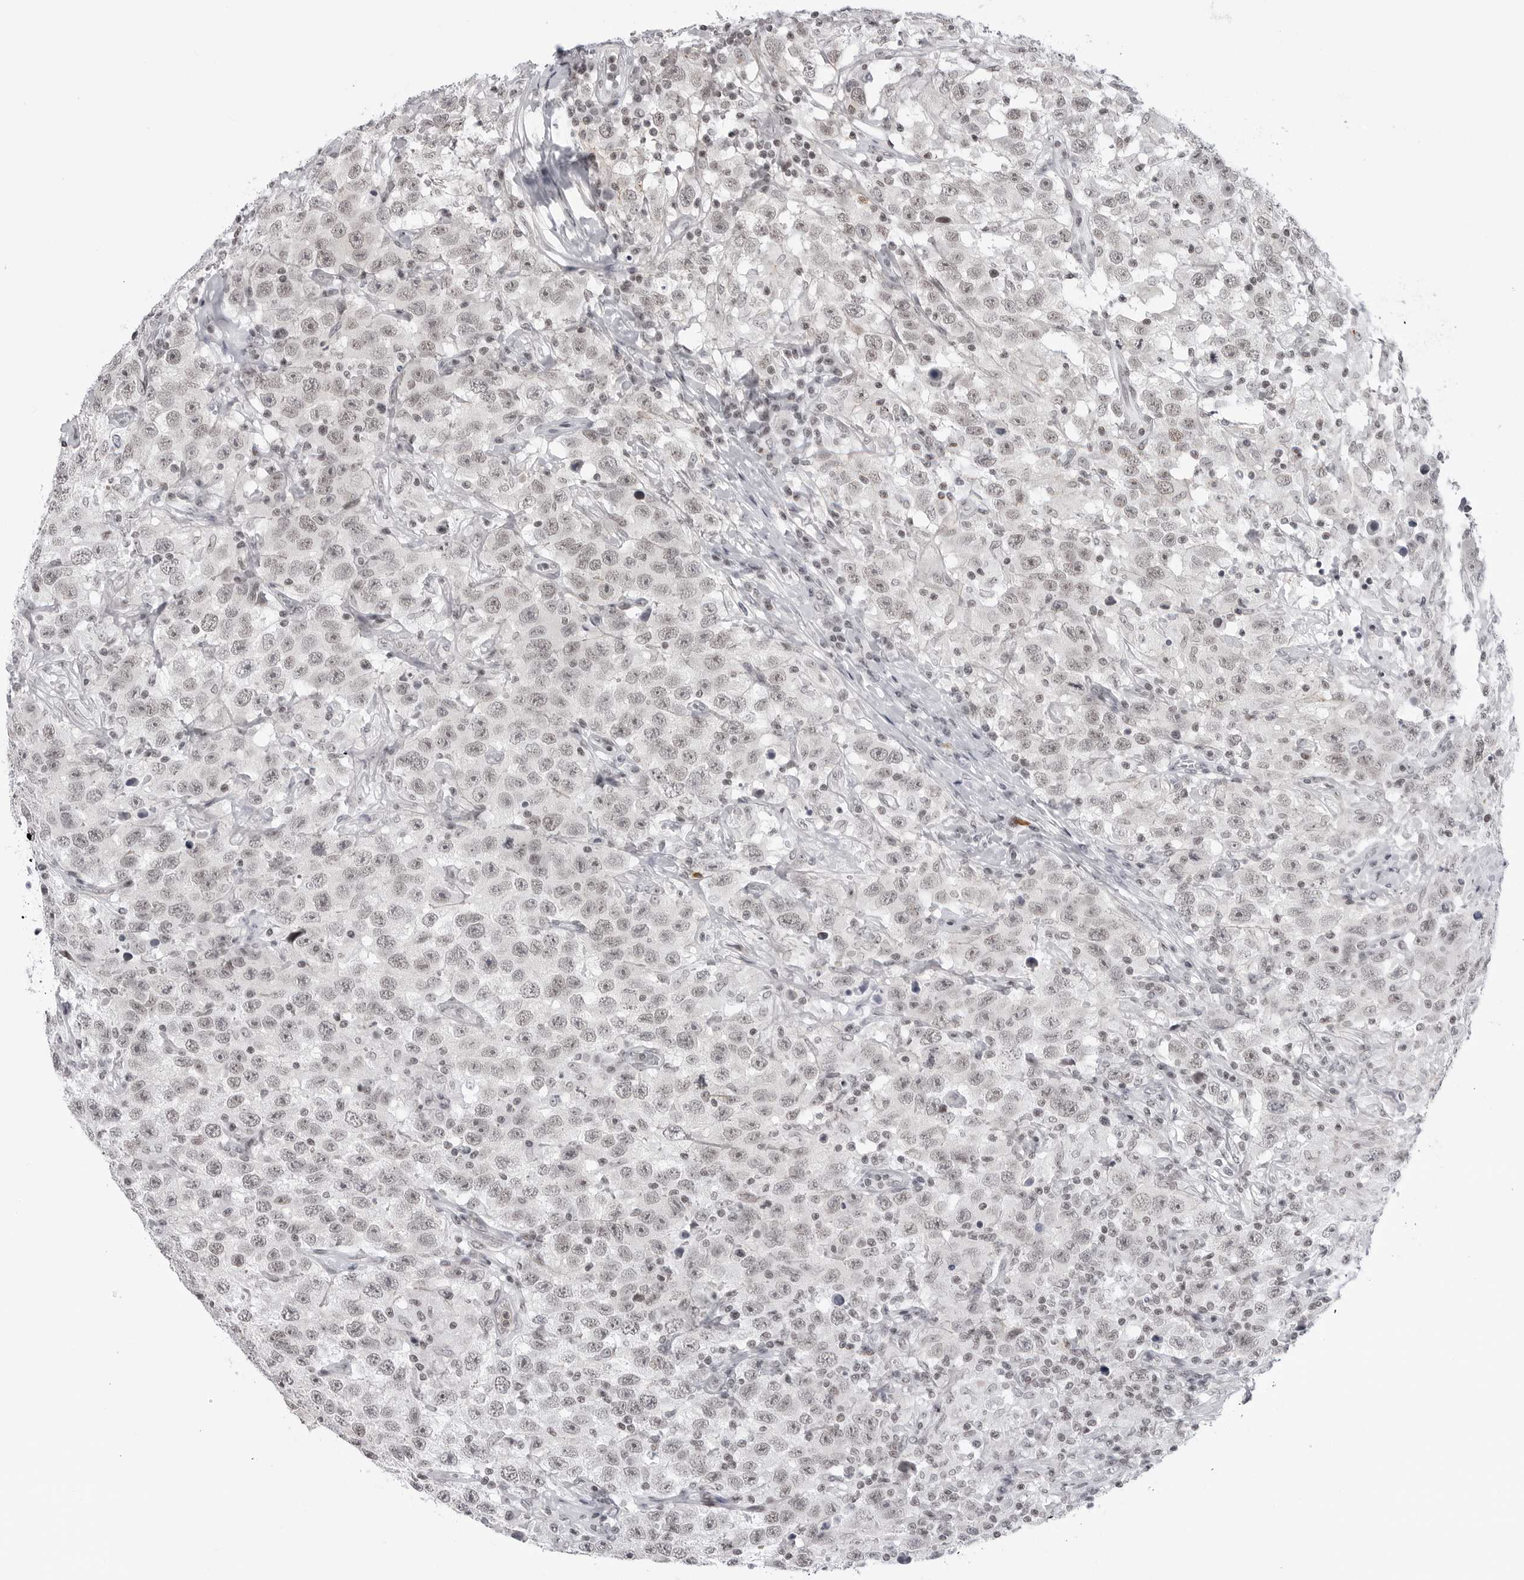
{"staining": {"intensity": "weak", "quantity": "25%-75%", "location": "nuclear"}, "tissue": "testis cancer", "cell_type": "Tumor cells", "image_type": "cancer", "snomed": [{"axis": "morphology", "description": "Seminoma, NOS"}, {"axis": "topography", "description": "Testis"}], "caption": "The image exhibits a brown stain indicating the presence of a protein in the nuclear of tumor cells in testis cancer (seminoma).", "gene": "TRIM66", "patient": {"sex": "male", "age": 41}}